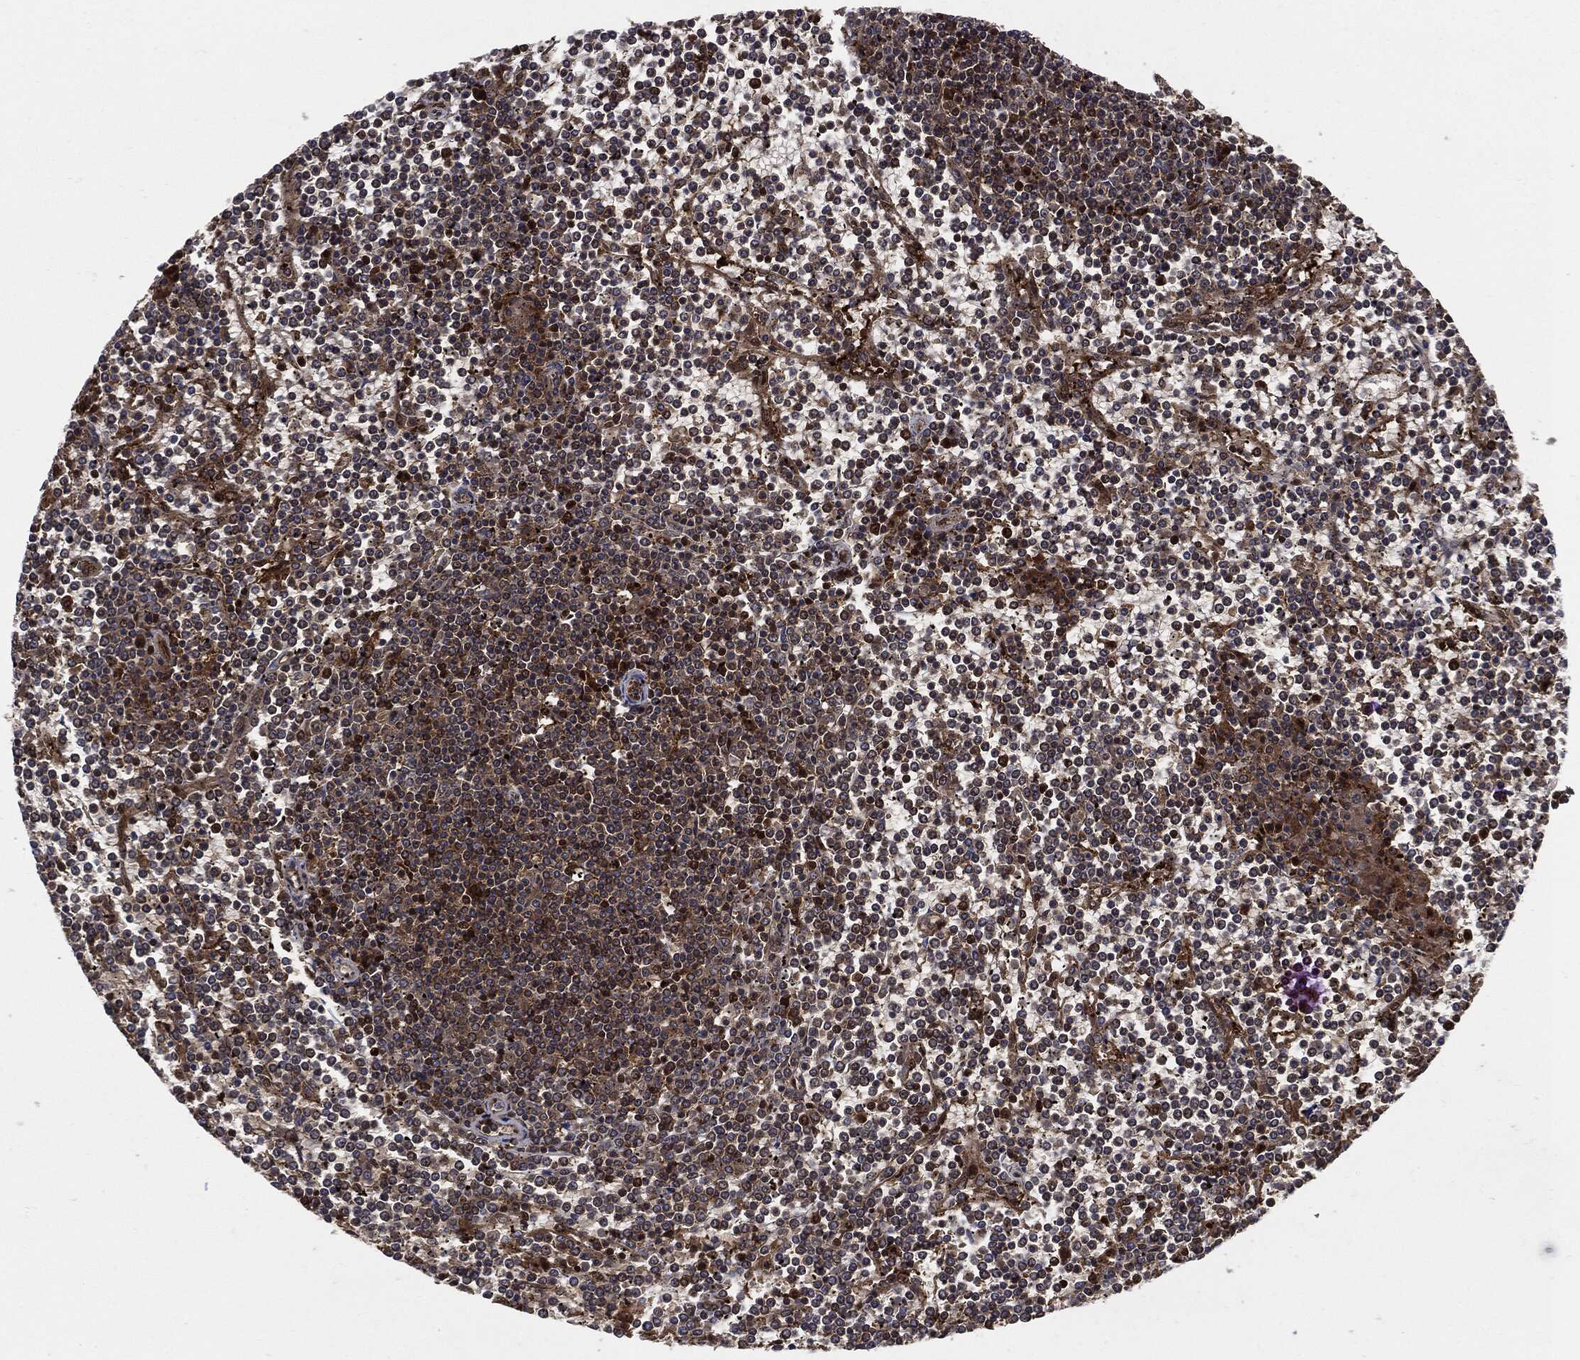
{"staining": {"intensity": "strong", "quantity": "<25%", "location": "cytoplasmic/membranous"}, "tissue": "lymphoma", "cell_type": "Tumor cells", "image_type": "cancer", "snomed": [{"axis": "morphology", "description": "Malignant lymphoma, non-Hodgkin's type, Low grade"}, {"axis": "topography", "description": "Spleen"}], "caption": "A histopathology image of lymphoma stained for a protein displays strong cytoplasmic/membranous brown staining in tumor cells.", "gene": "XPNPEP1", "patient": {"sex": "female", "age": 19}}